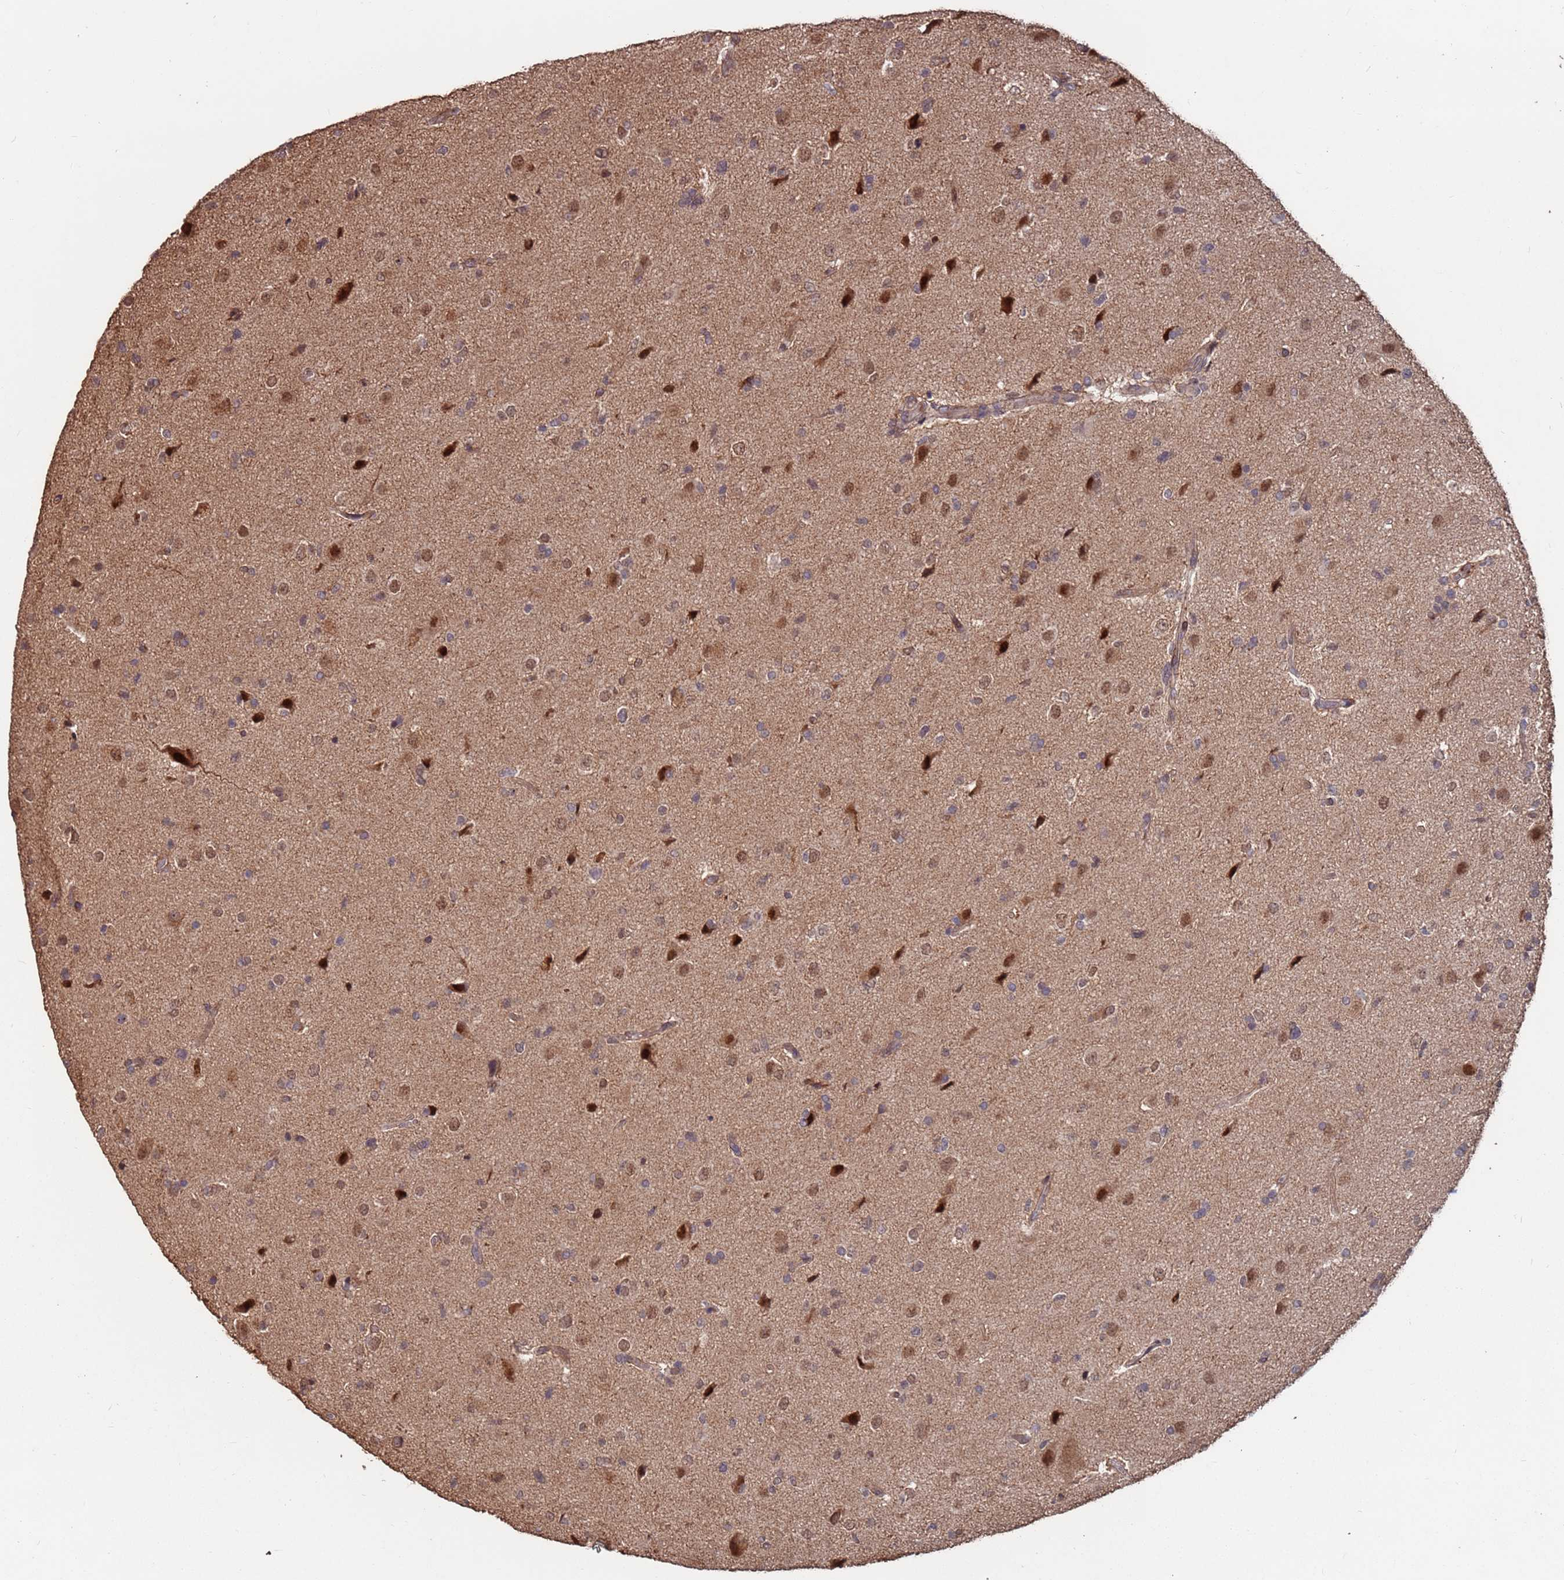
{"staining": {"intensity": "moderate", "quantity": "25%-75%", "location": "nuclear"}, "tissue": "glioma", "cell_type": "Tumor cells", "image_type": "cancer", "snomed": [{"axis": "morphology", "description": "Glioma, malignant, High grade"}, {"axis": "topography", "description": "Brain"}], "caption": "Protein expression analysis of glioma shows moderate nuclear expression in approximately 25%-75% of tumor cells.", "gene": "PRR7", "patient": {"sex": "male", "age": 33}}